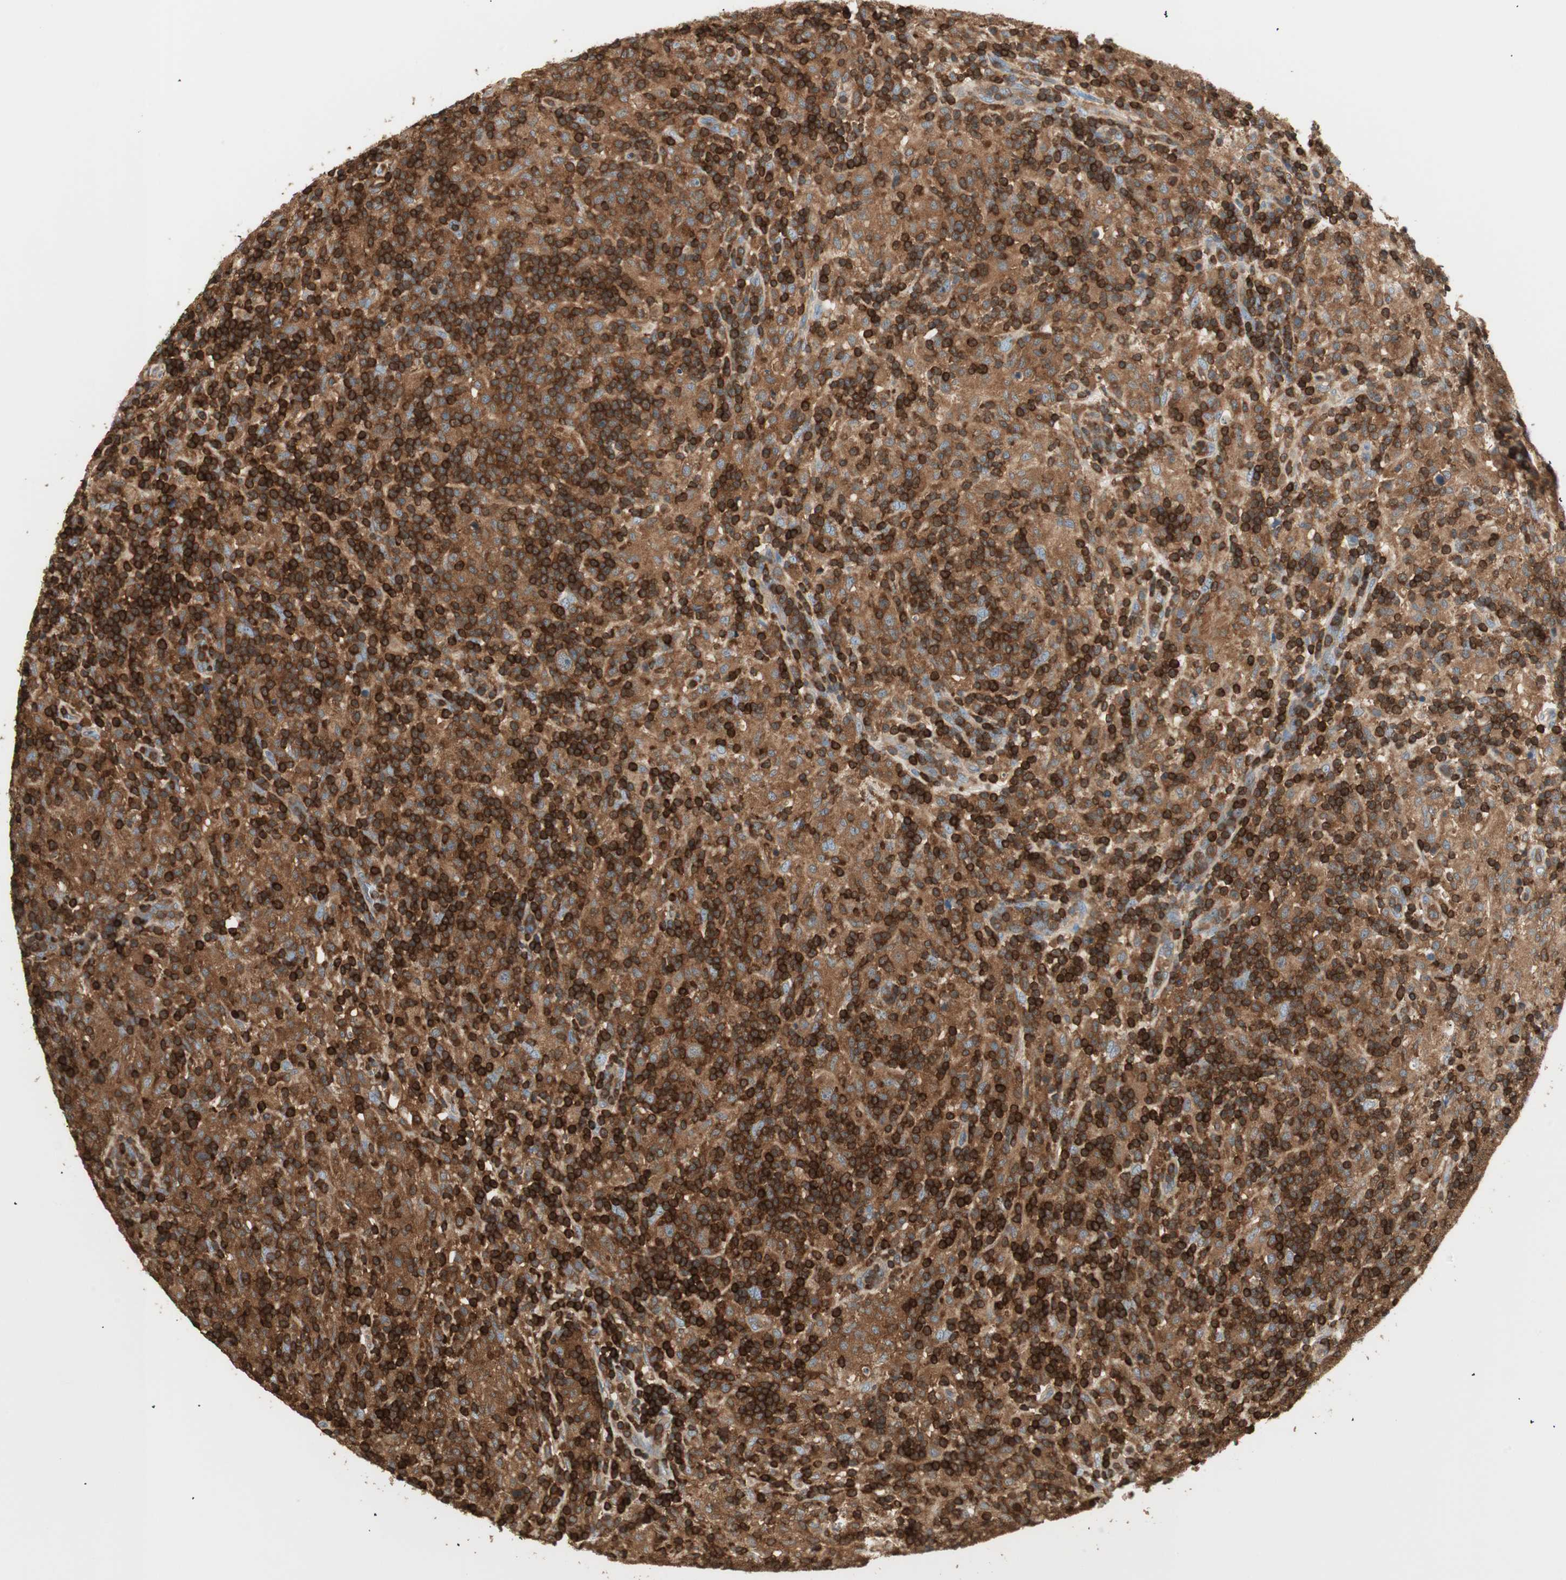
{"staining": {"intensity": "moderate", "quantity": ">75%", "location": "cytoplasmic/membranous"}, "tissue": "lymphoma", "cell_type": "Tumor cells", "image_type": "cancer", "snomed": [{"axis": "morphology", "description": "Hodgkin's disease, NOS"}, {"axis": "topography", "description": "Lymph node"}], "caption": "Hodgkin's disease stained with a protein marker shows moderate staining in tumor cells.", "gene": "CRLF3", "patient": {"sex": "male", "age": 70}}